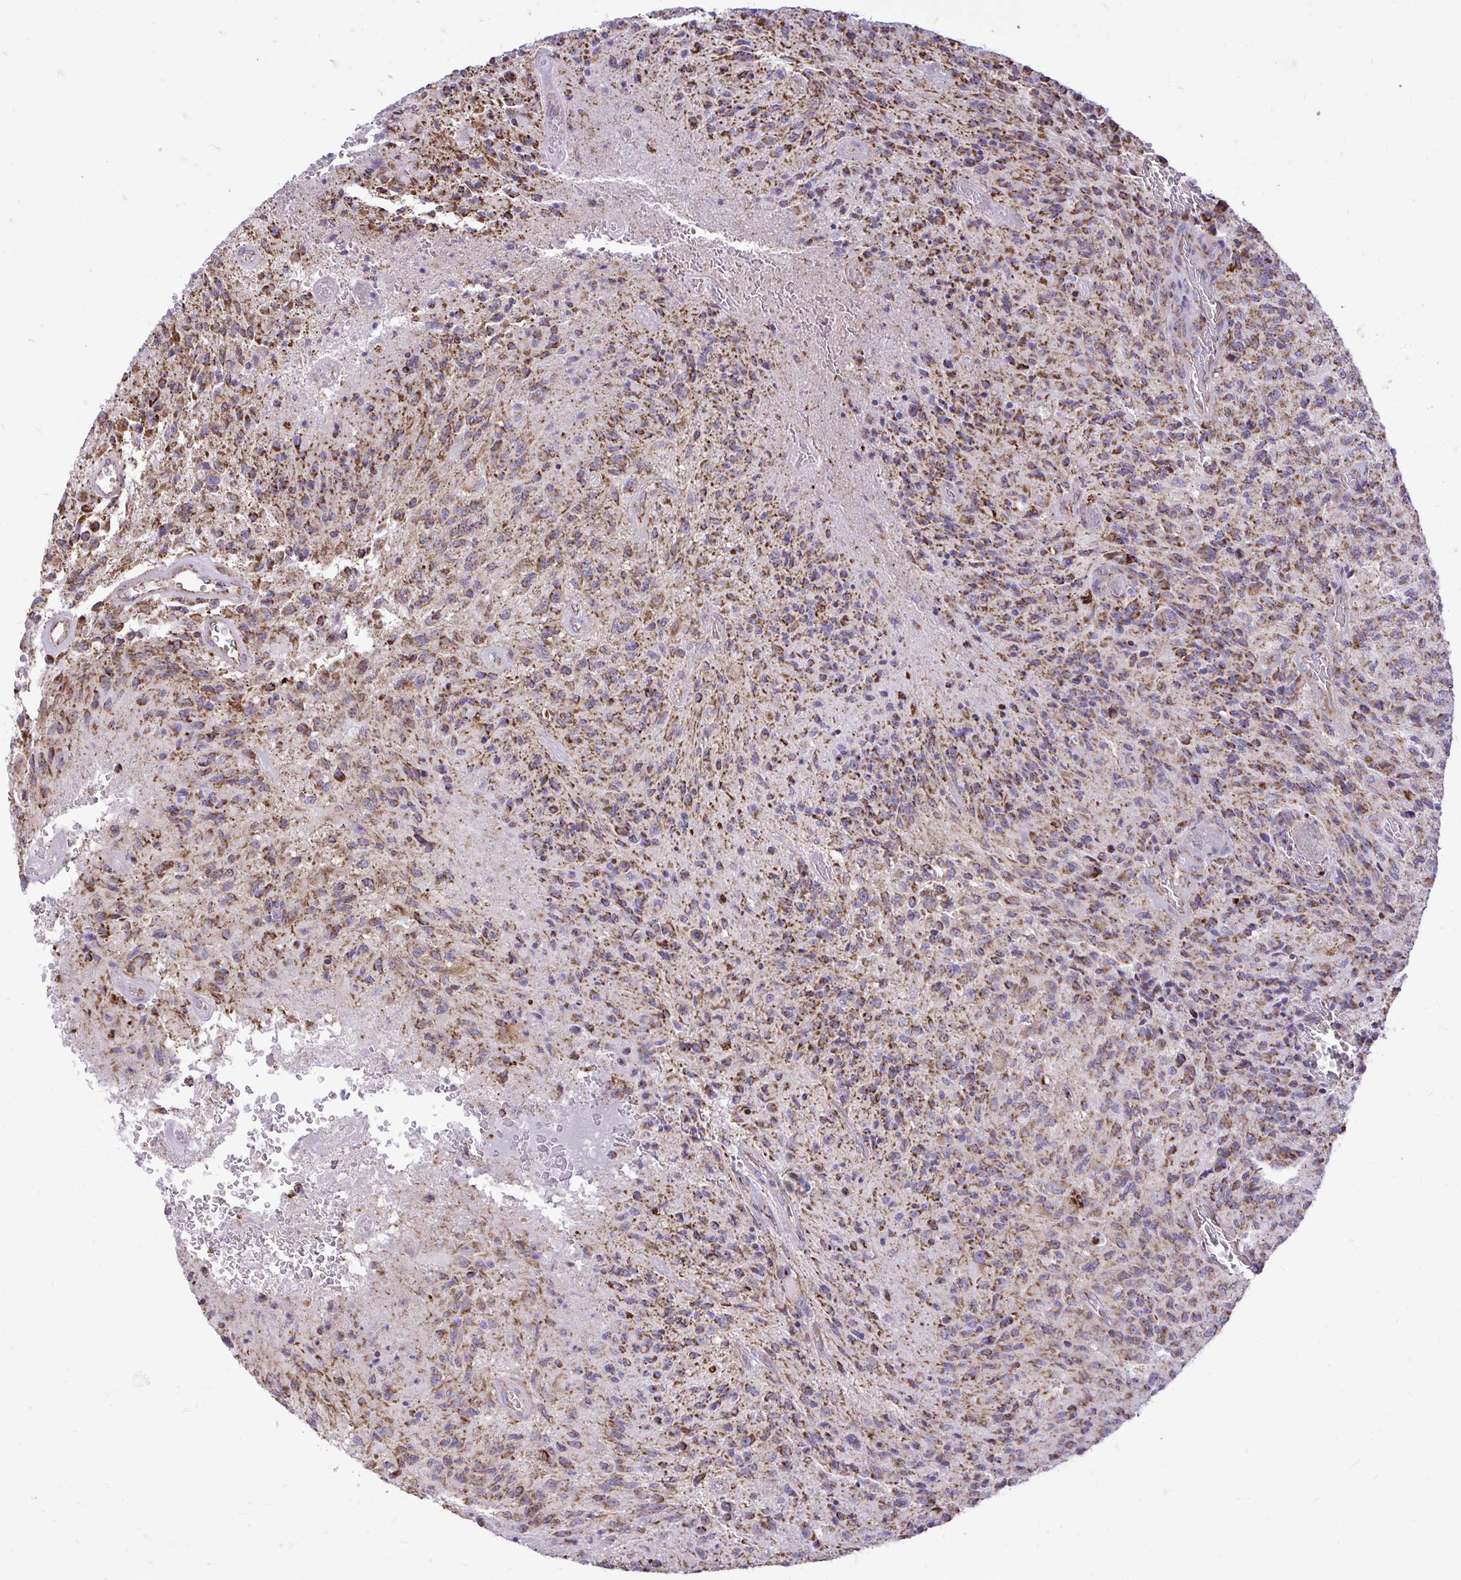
{"staining": {"intensity": "moderate", "quantity": ">75%", "location": "cytoplasmic/membranous"}, "tissue": "glioma", "cell_type": "Tumor cells", "image_type": "cancer", "snomed": [{"axis": "morphology", "description": "Normal tissue, NOS"}, {"axis": "morphology", "description": "Glioma, malignant, High grade"}, {"axis": "topography", "description": "Cerebral cortex"}], "caption": "IHC (DAB) staining of glioma shows moderate cytoplasmic/membranous protein expression in about >75% of tumor cells.", "gene": "UBE2C", "patient": {"sex": "male", "age": 56}}